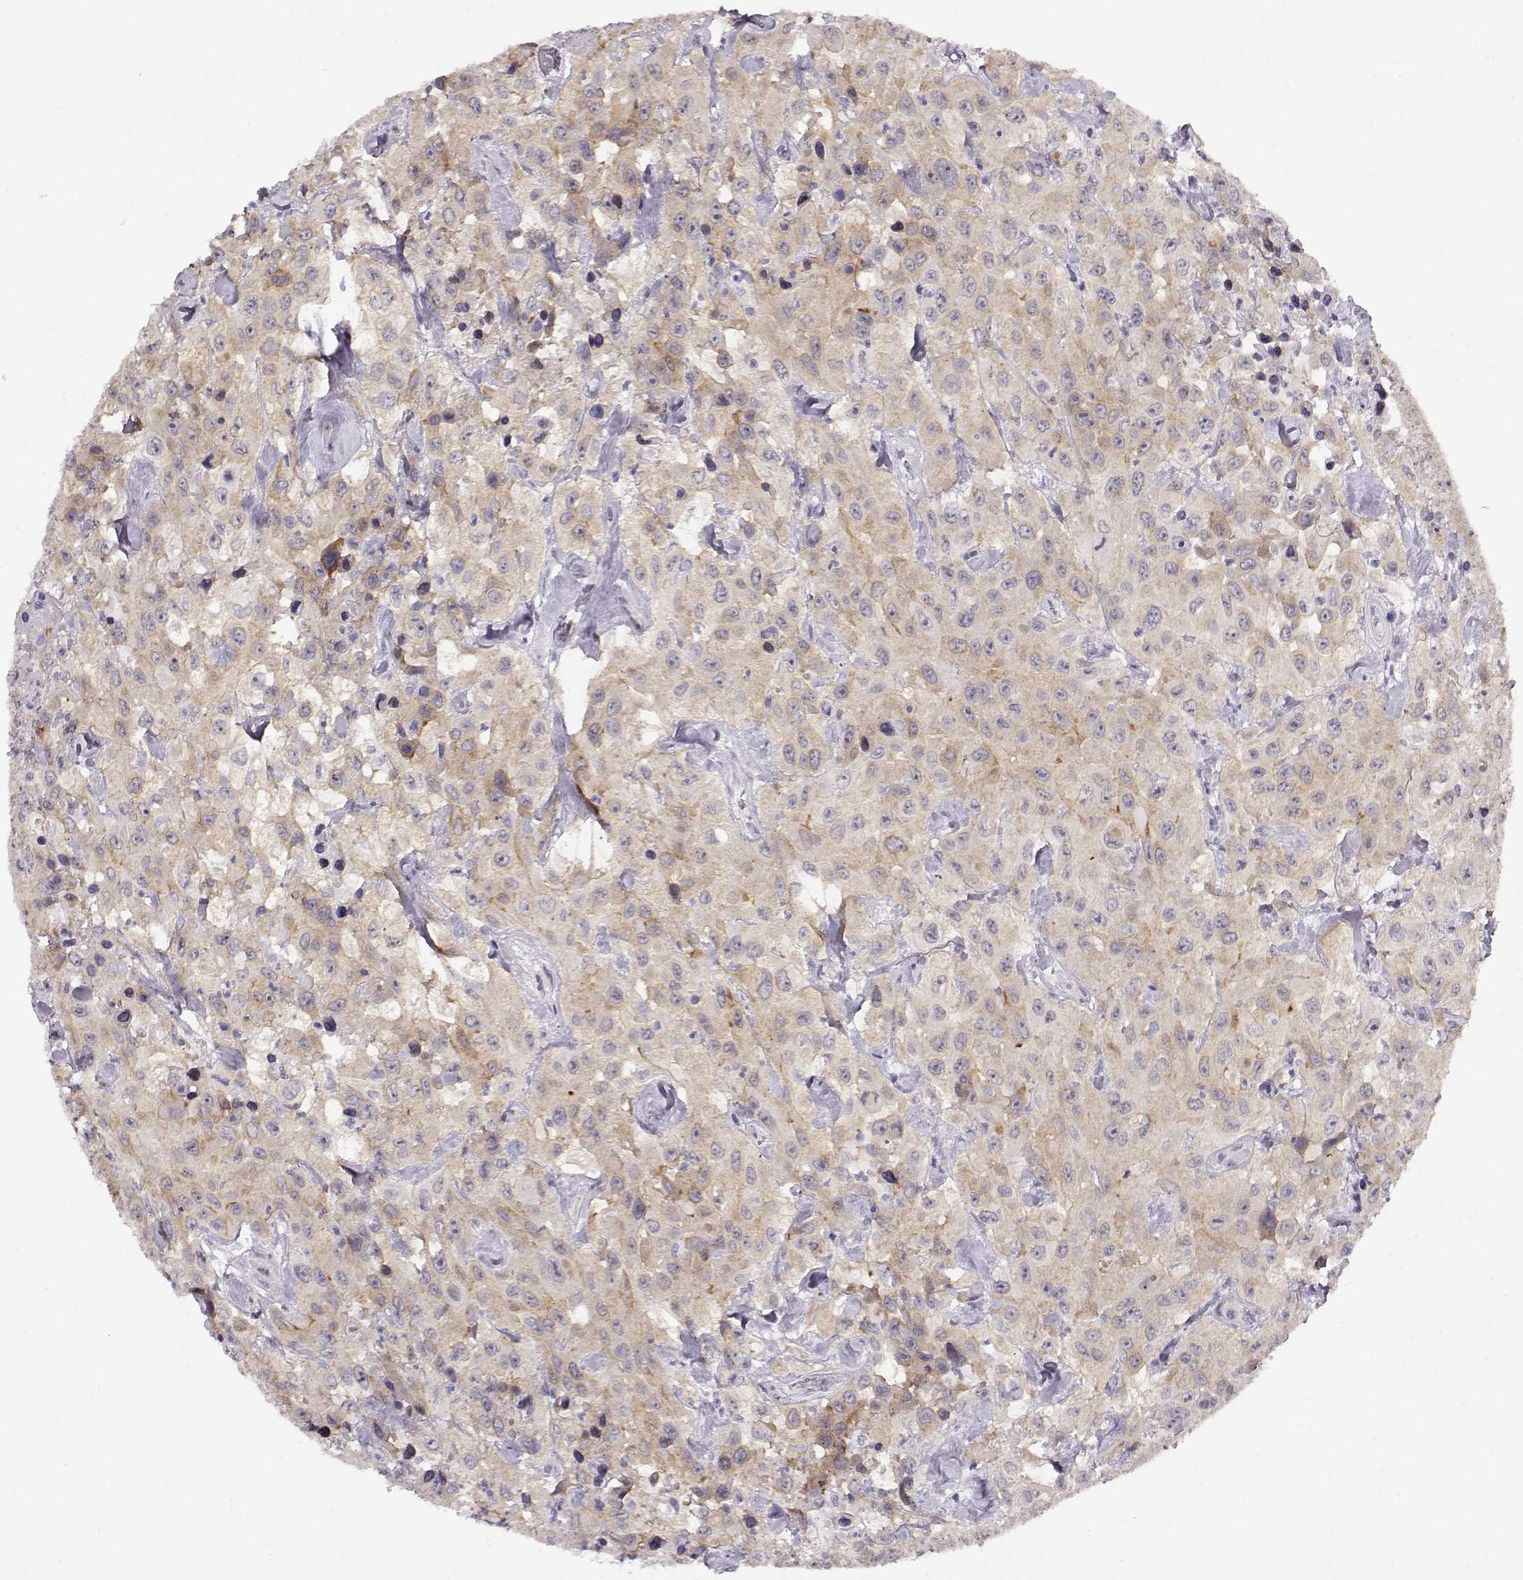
{"staining": {"intensity": "weak", "quantity": ">75%", "location": "cytoplasmic/membranous"}, "tissue": "urothelial cancer", "cell_type": "Tumor cells", "image_type": "cancer", "snomed": [{"axis": "morphology", "description": "Urothelial carcinoma, High grade"}, {"axis": "topography", "description": "Urinary bladder"}], "caption": "A micrograph showing weak cytoplasmic/membranous expression in approximately >75% of tumor cells in high-grade urothelial carcinoma, as visualized by brown immunohistochemical staining.", "gene": "CRX", "patient": {"sex": "male", "age": 79}}